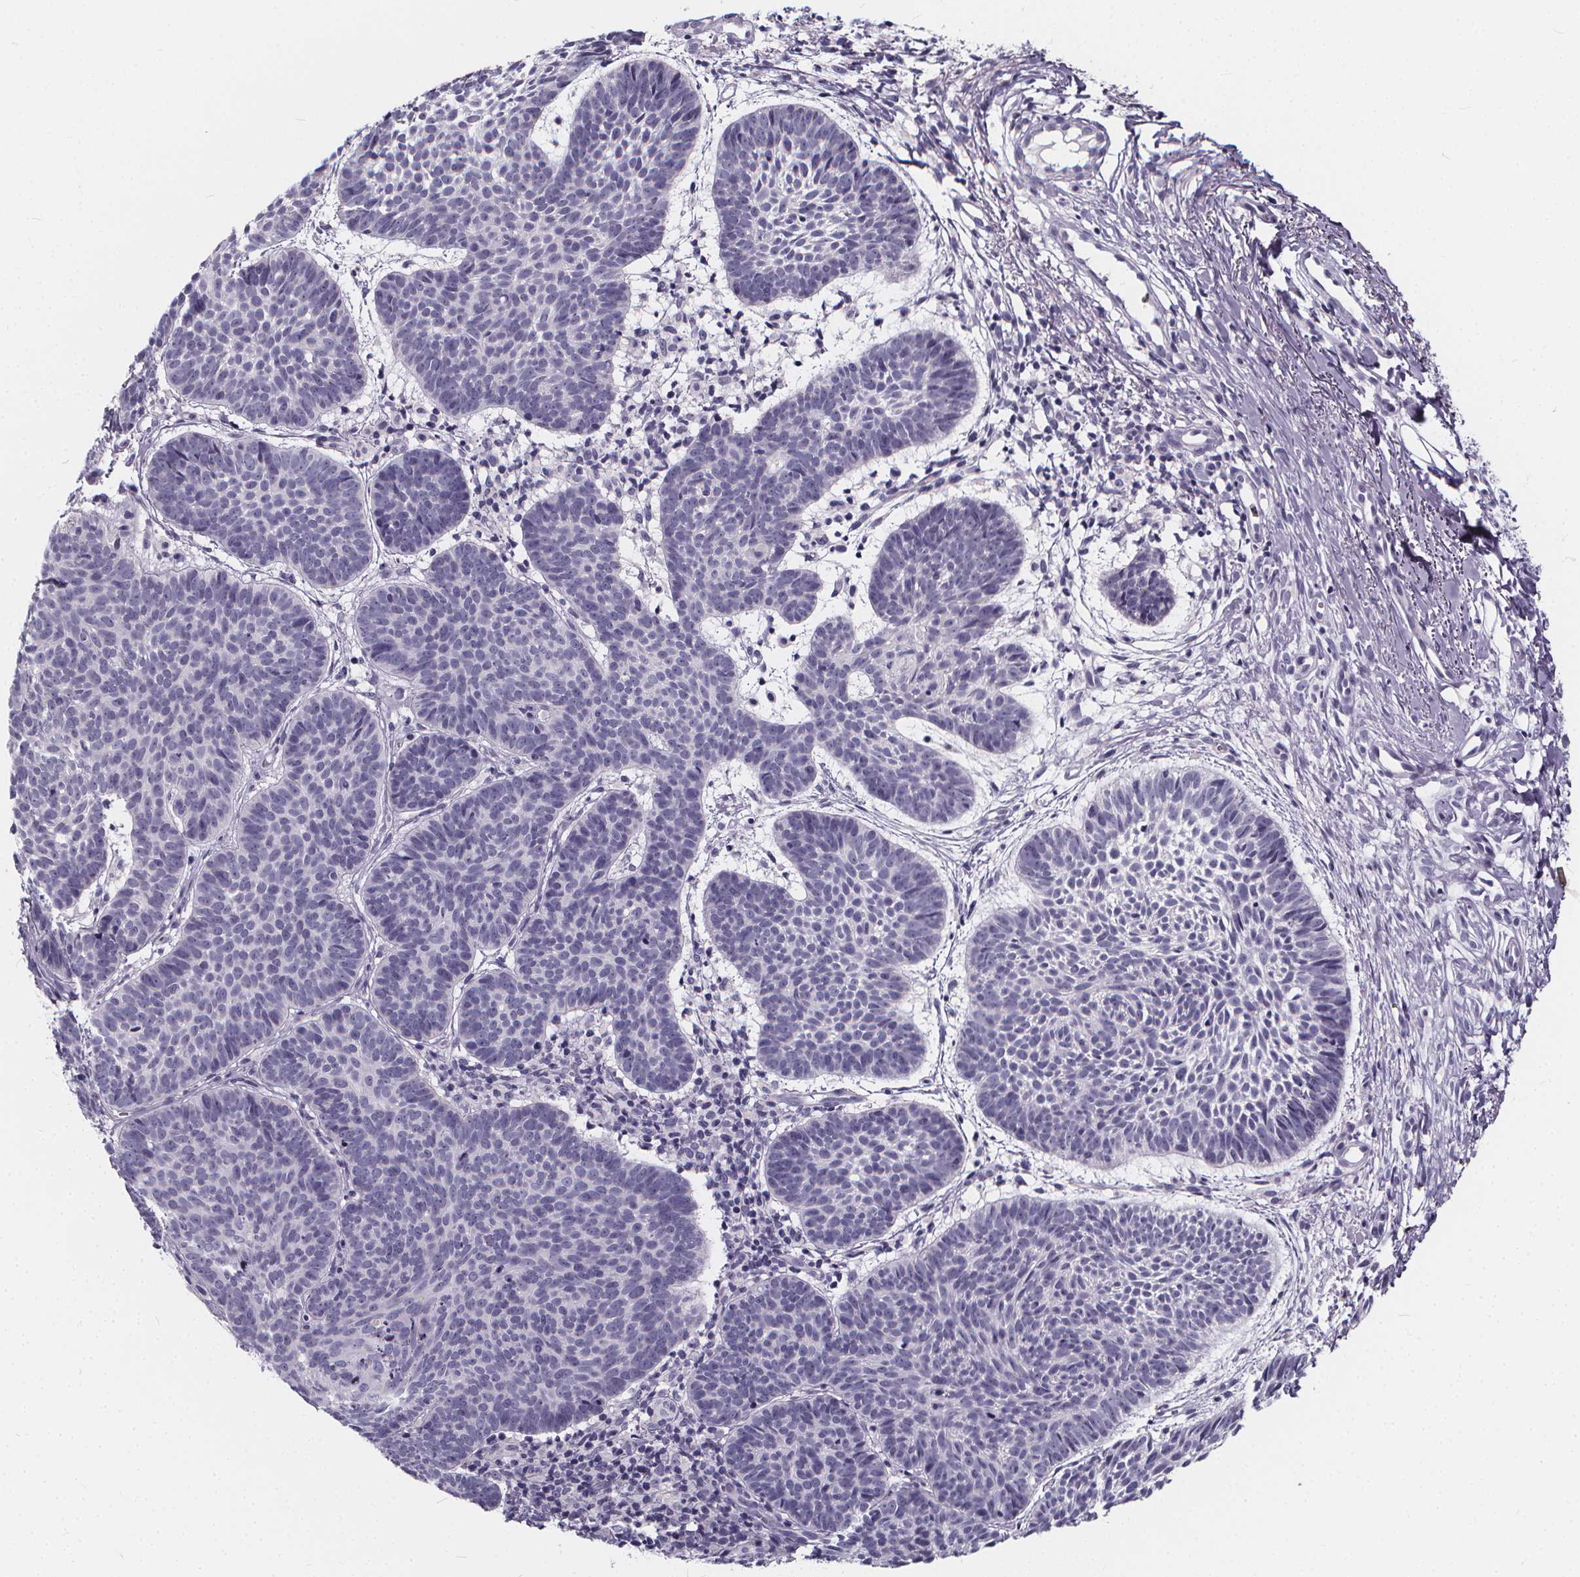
{"staining": {"intensity": "negative", "quantity": "none", "location": "none"}, "tissue": "skin cancer", "cell_type": "Tumor cells", "image_type": "cancer", "snomed": [{"axis": "morphology", "description": "Basal cell carcinoma"}, {"axis": "topography", "description": "Skin"}], "caption": "Tumor cells show no significant positivity in basal cell carcinoma (skin).", "gene": "SPEF2", "patient": {"sex": "male", "age": 72}}